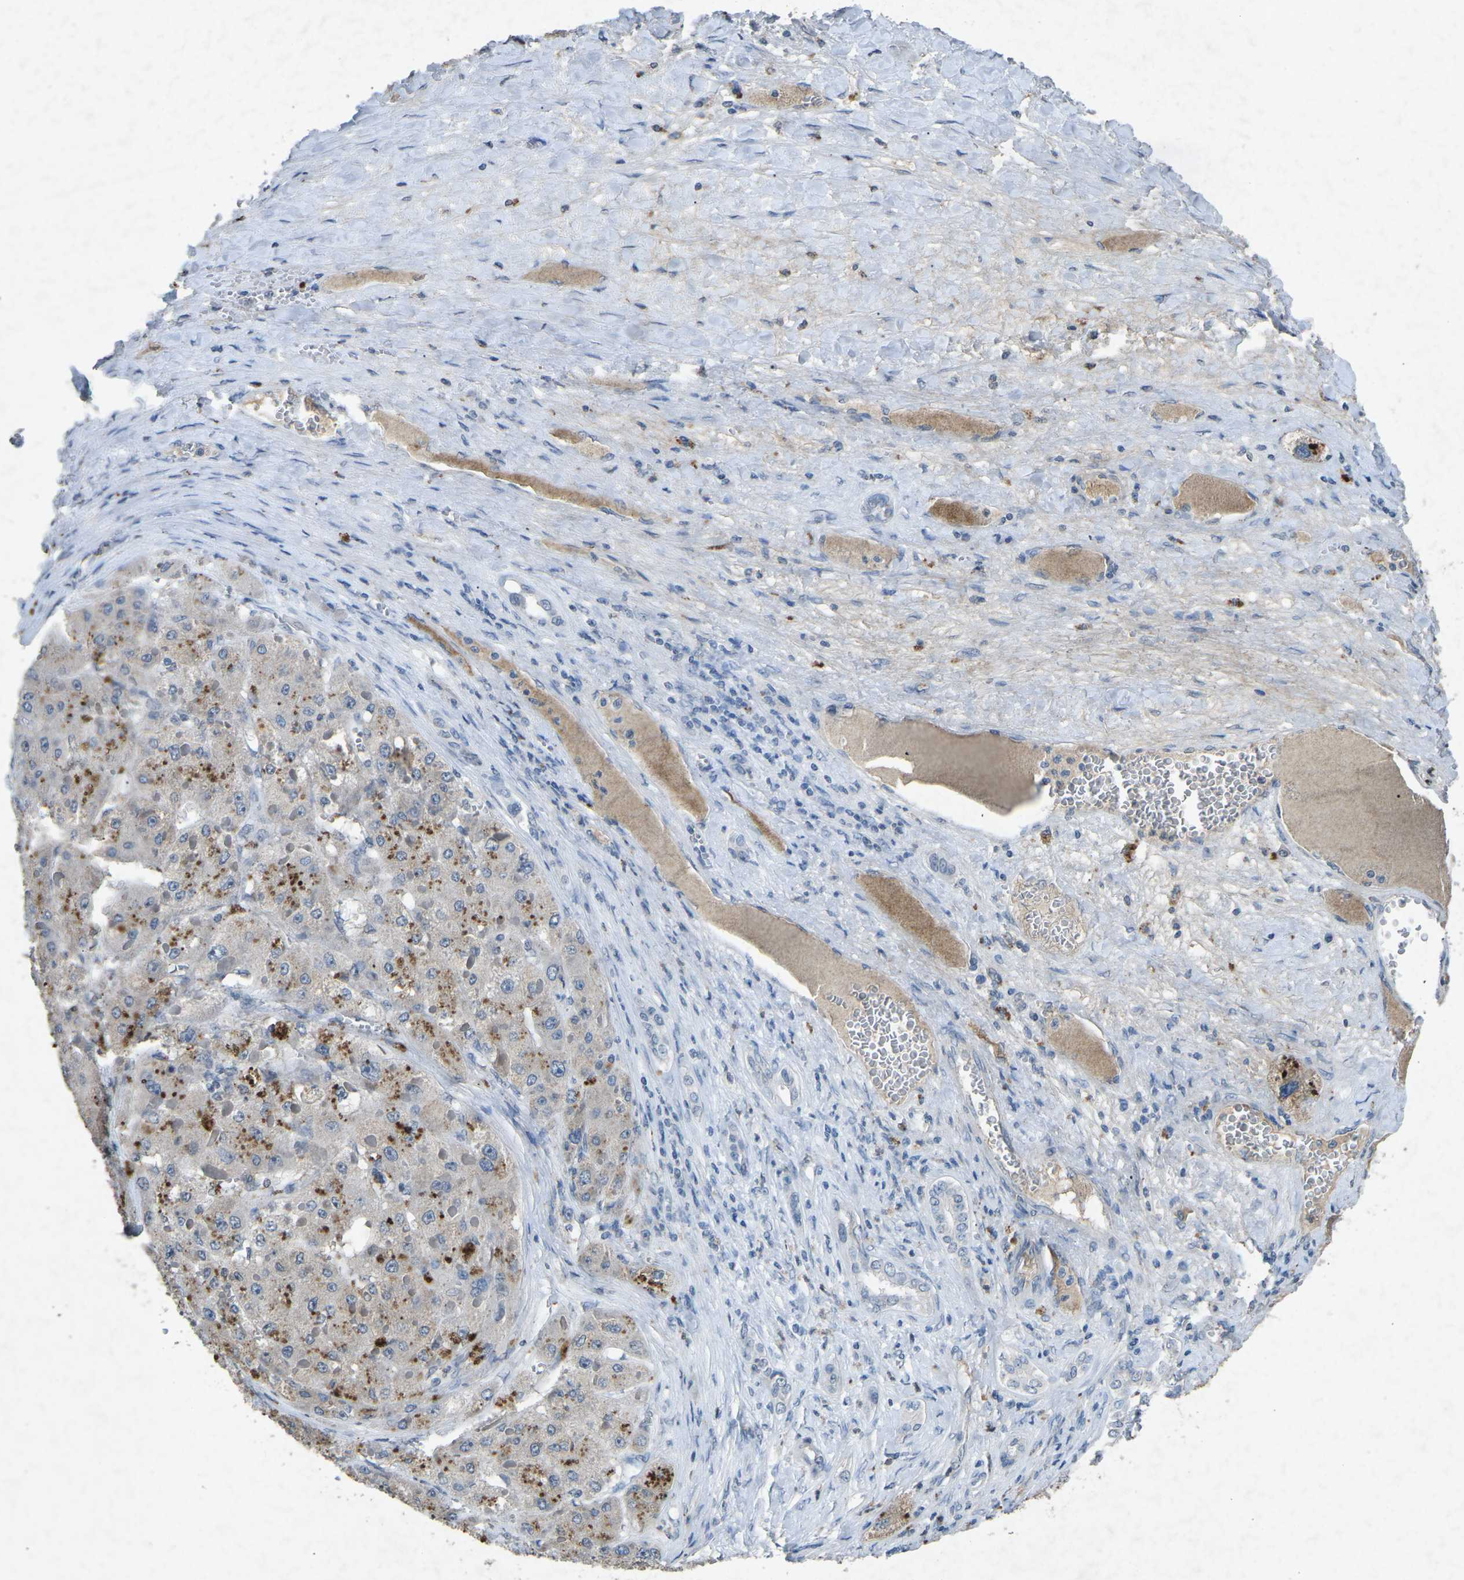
{"staining": {"intensity": "negative", "quantity": "none", "location": "none"}, "tissue": "liver cancer", "cell_type": "Tumor cells", "image_type": "cancer", "snomed": [{"axis": "morphology", "description": "Carcinoma, Hepatocellular, NOS"}, {"axis": "topography", "description": "Liver"}], "caption": "Human liver hepatocellular carcinoma stained for a protein using immunohistochemistry (IHC) demonstrates no positivity in tumor cells.", "gene": "A1BG", "patient": {"sex": "female", "age": 73}}